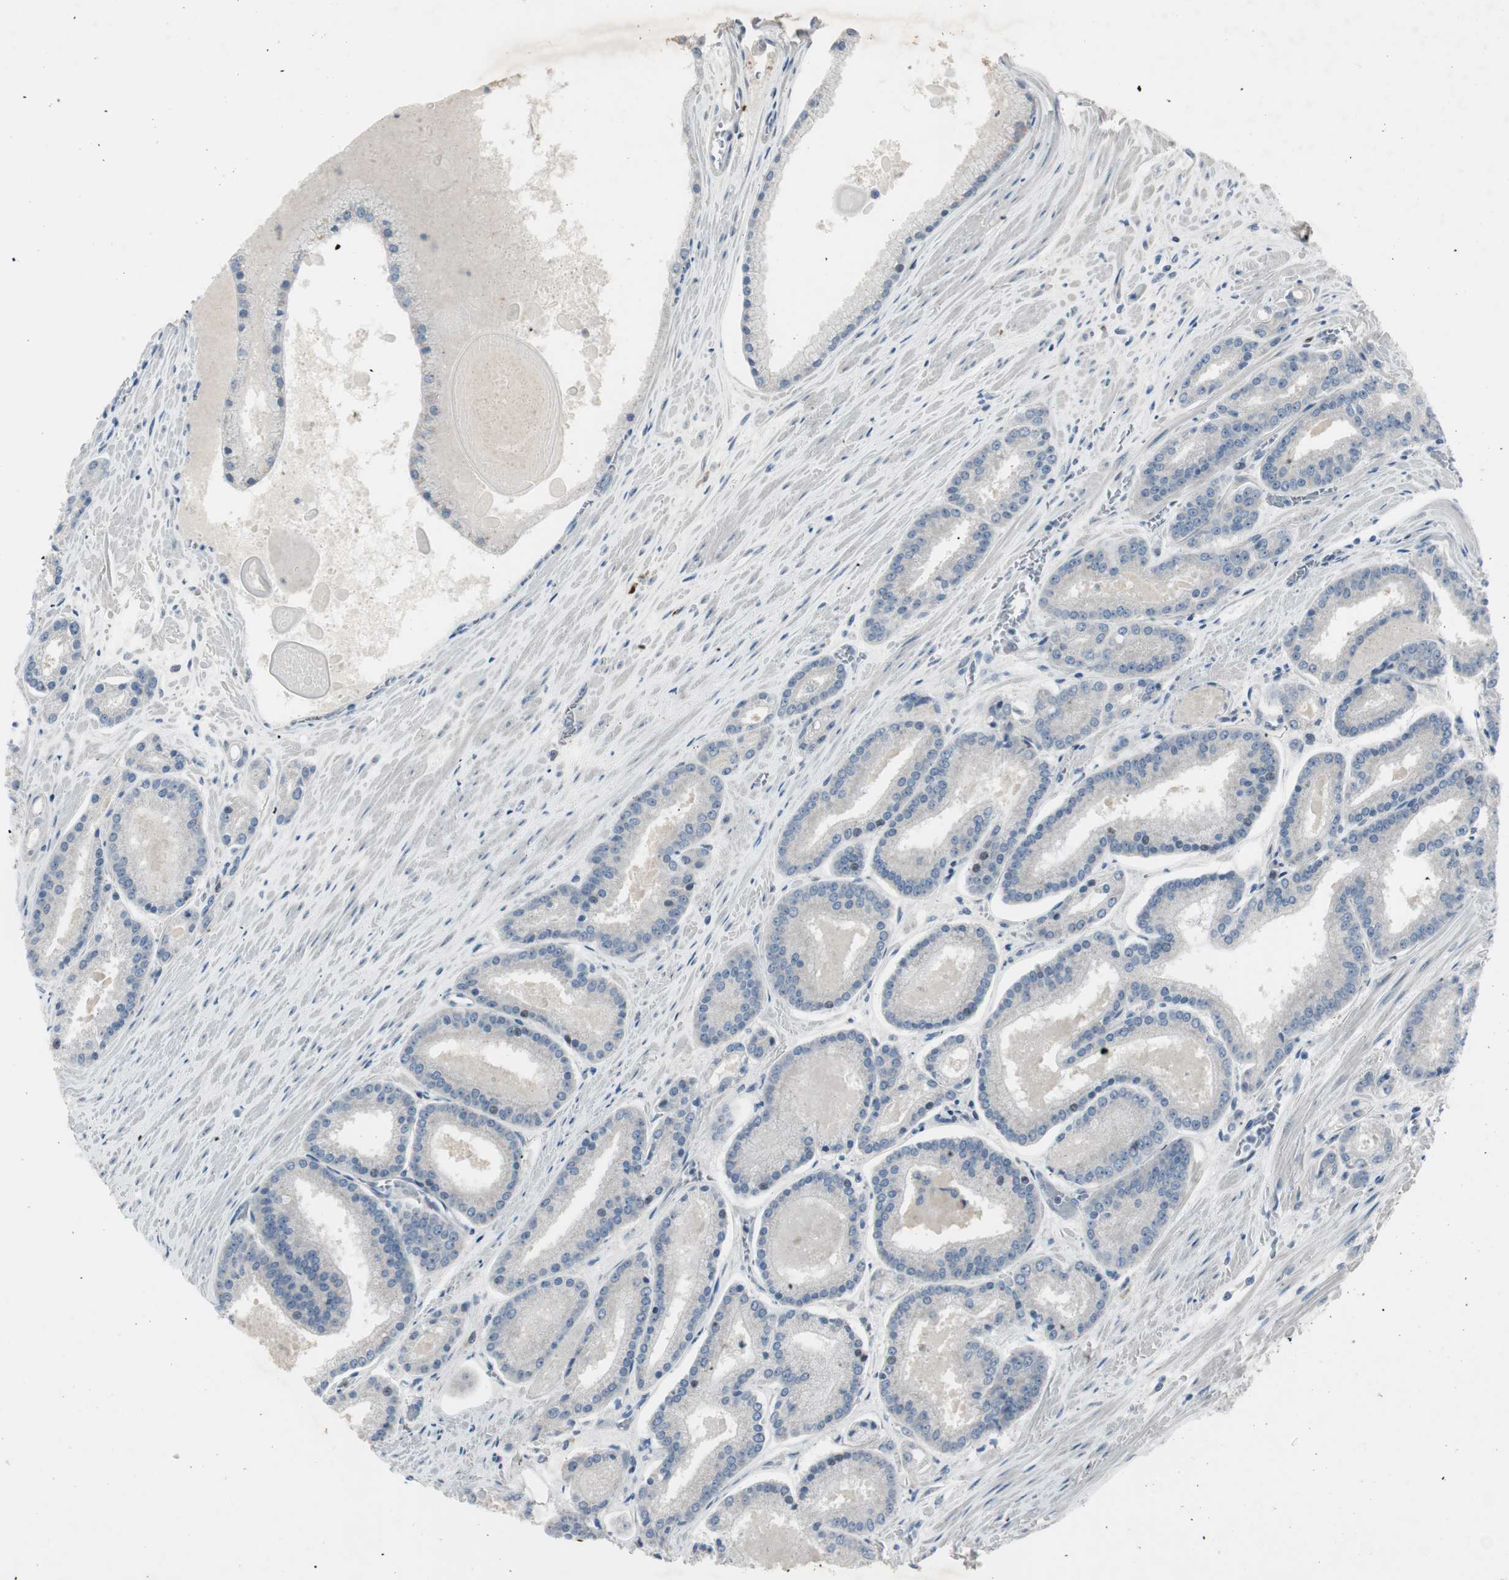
{"staining": {"intensity": "negative", "quantity": "none", "location": "none"}, "tissue": "prostate cancer", "cell_type": "Tumor cells", "image_type": "cancer", "snomed": [{"axis": "morphology", "description": "Adenocarcinoma, Low grade"}, {"axis": "topography", "description": "Prostate"}], "caption": "An immunohistochemistry (IHC) image of prostate low-grade adenocarcinoma is shown. There is no staining in tumor cells of prostate low-grade adenocarcinoma.", "gene": "MAPRE3", "patient": {"sex": "male", "age": 59}}